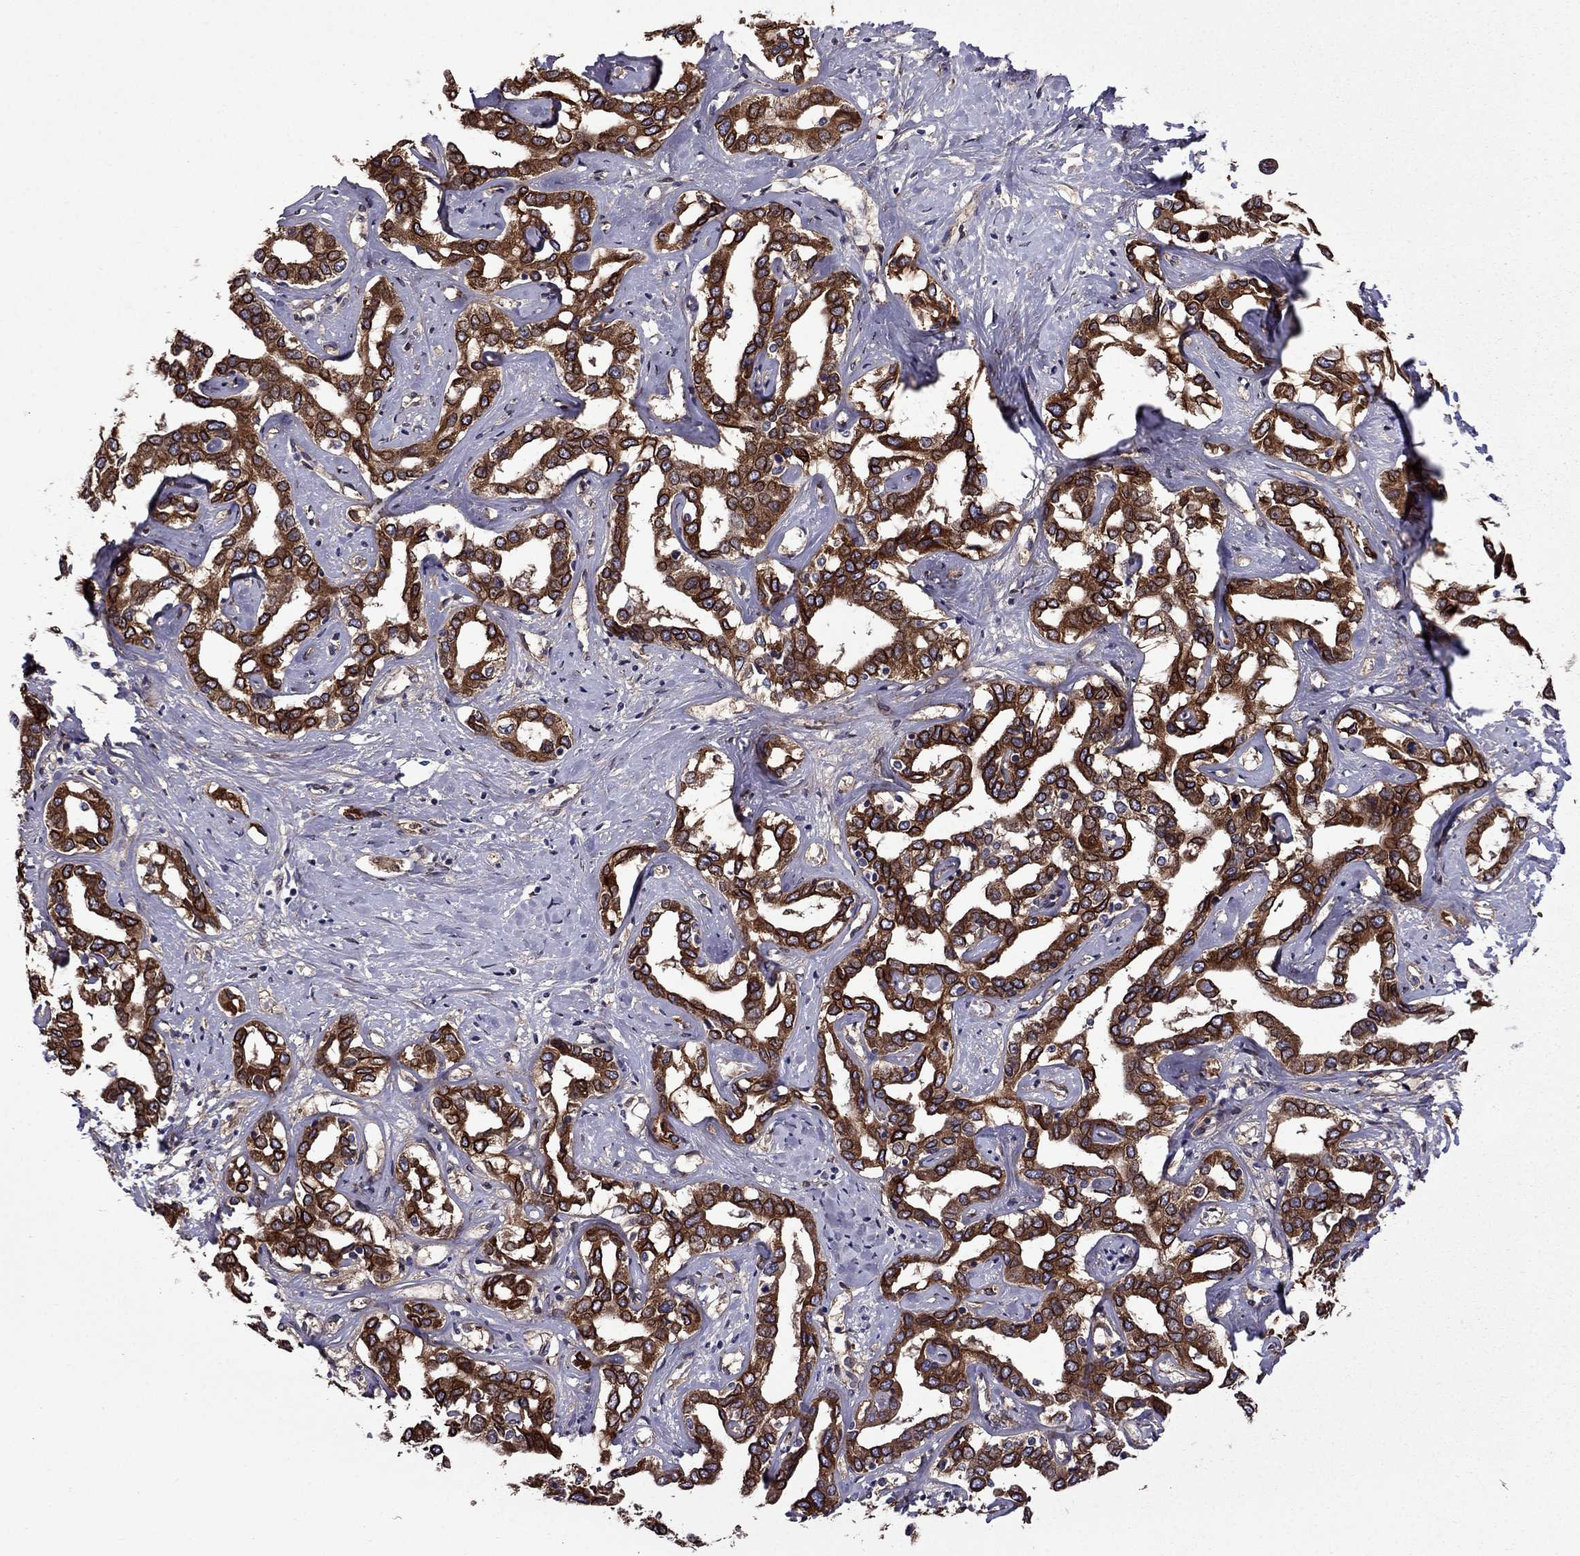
{"staining": {"intensity": "strong", "quantity": ">75%", "location": "cytoplasmic/membranous"}, "tissue": "liver cancer", "cell_type": "Tumor cells", "image_type": "cancer", "snomed": [{"axis": "morphology", "description": "Cholangiocarcinoma"}, {"axis": "topography", "description": "Liver"}], "caption": "A histopathology image of human liver cancer (cholangiocarcinoma) stained for a protein shows strong cytoplasmic/membranous brown staining in tumor cells.", "gene": "ITGB1", "patient": {"sex": "male", "age": 59}}